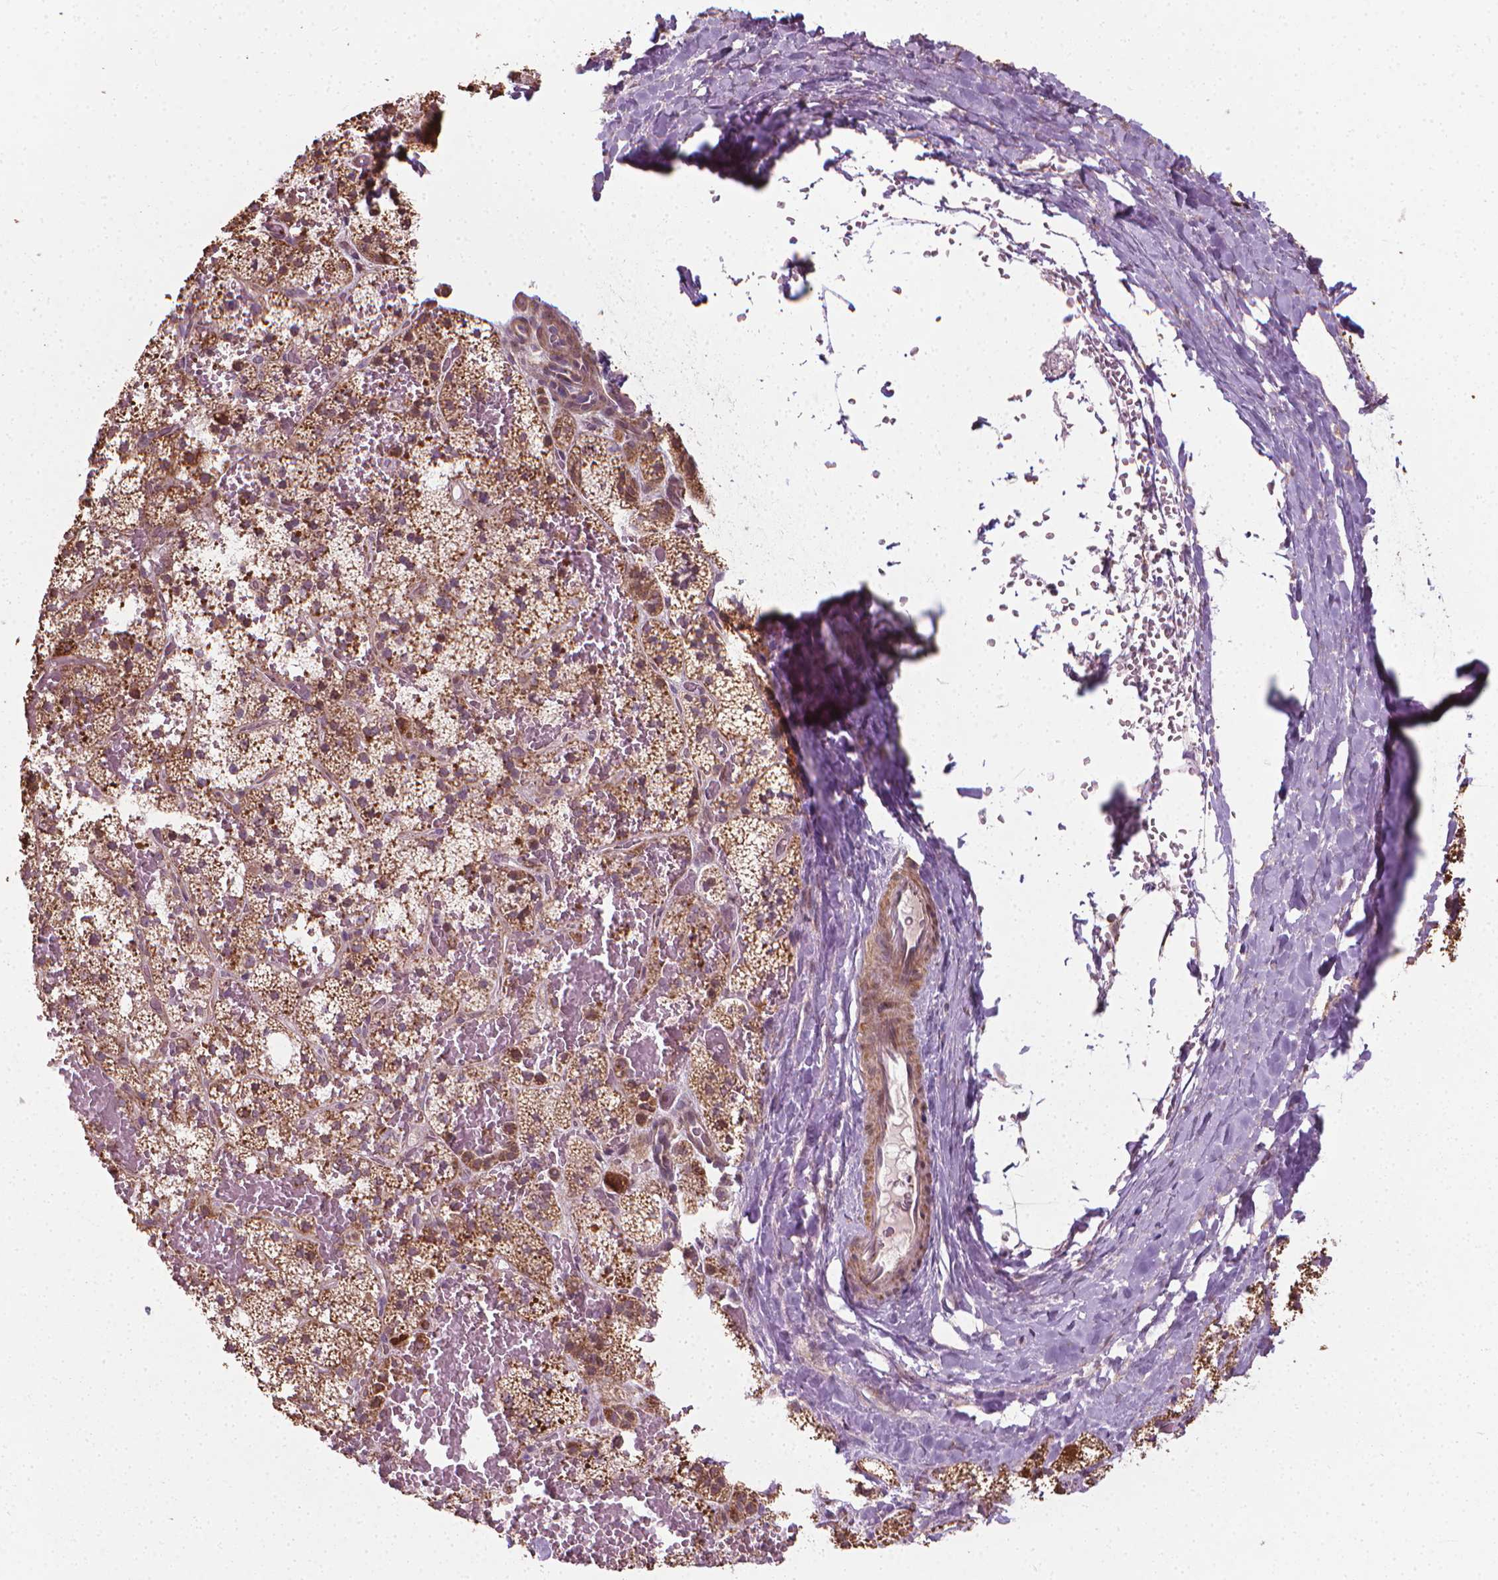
{"staining": {"intensity": "moderate", "quantity": ">75%", "location": "cytoplasmic/membranous"}, "tissue": "adrenal gland", "cell_type": "Glandular cells", "image_type": "normal", "snomed": [{"axis": "morphology", "description": "Normal tissue, NOS"}, {"axis": "topography", "description": "Adrenal gland"}], "caption": "Immunohistochemistry of normal adrenal gland displays medium levels of moderate cytoplasmic/membranous staining in approximately >75% of glandular cells. (Brightfield microscopy of DAB IHC at high magnification).", "gene": "PRAG1", "patient": {"sex": "male", "age": 53}}